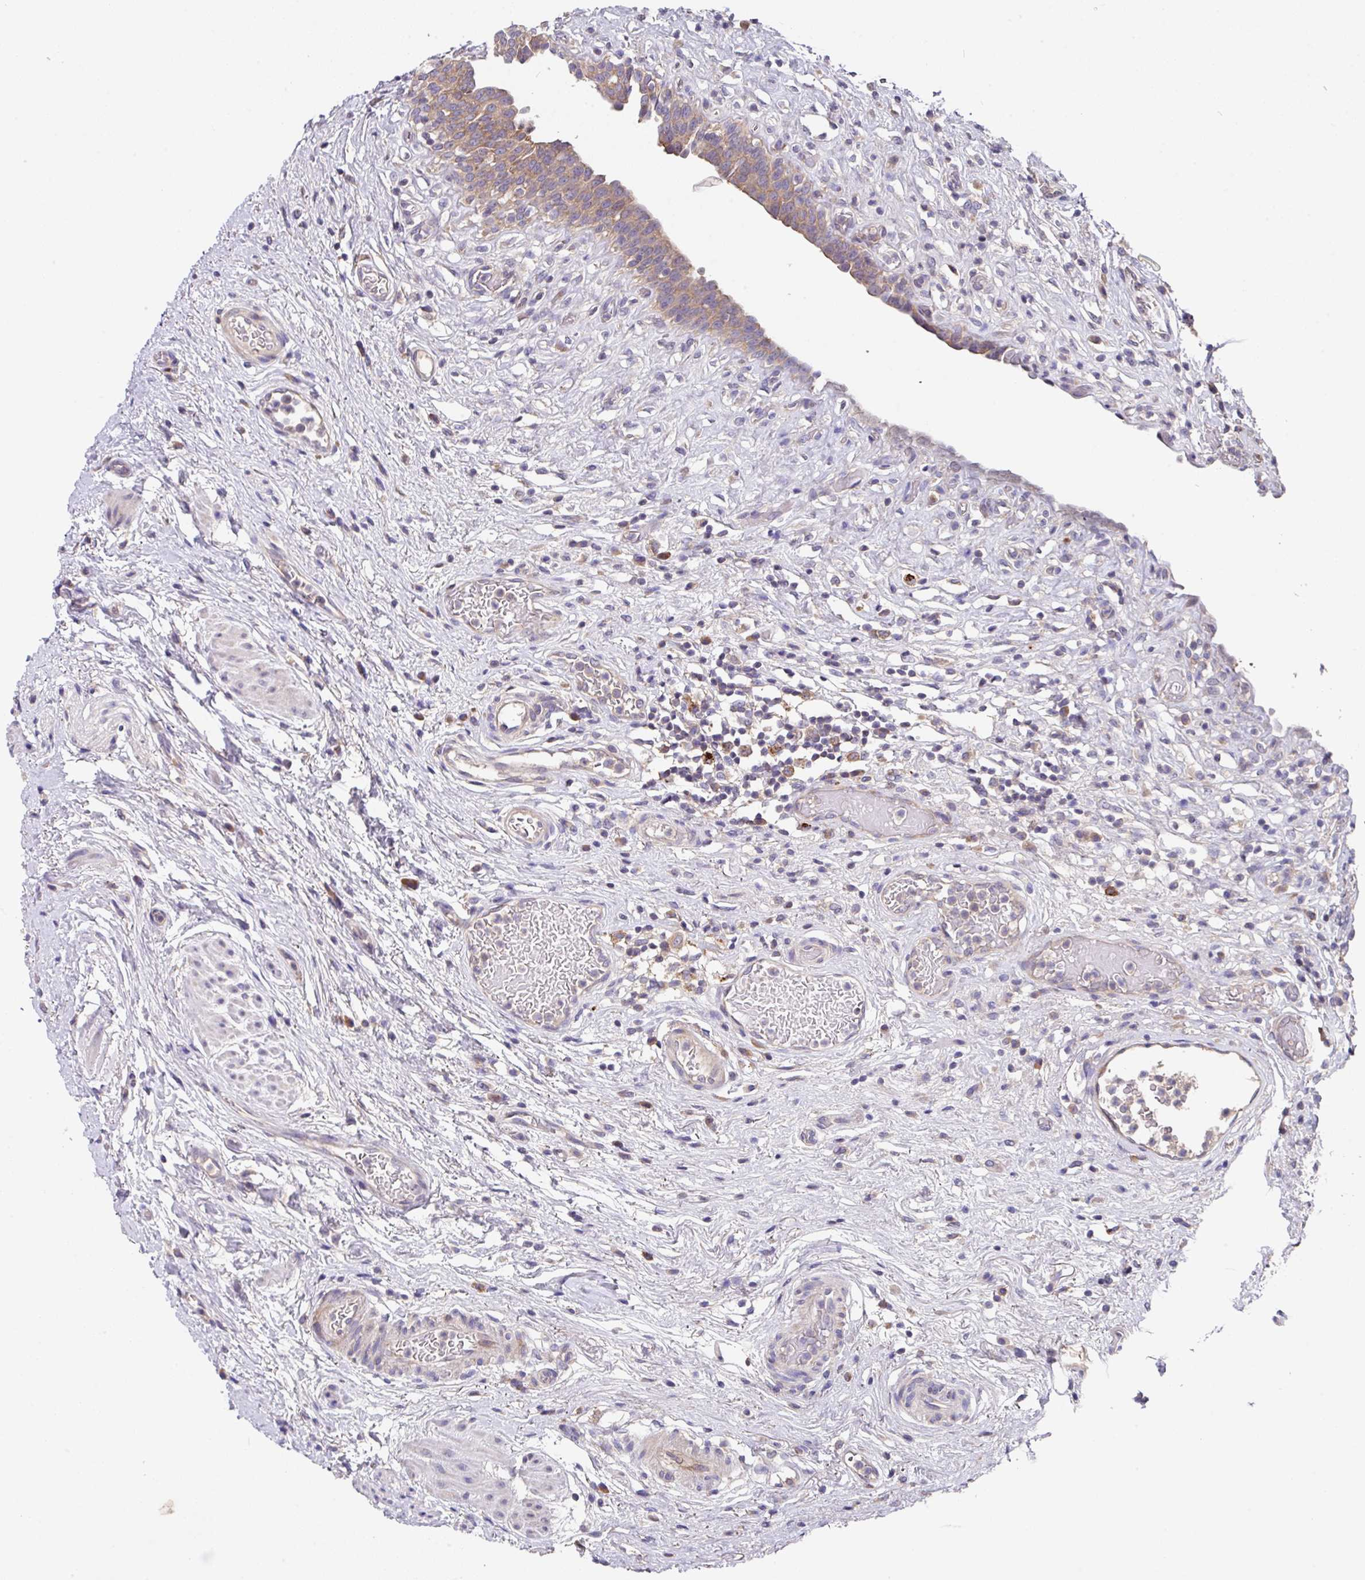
{"staining": {"intensity": "moderate", "quantity": ">75%", "location": "cytoplasmic/membranous"}, "tissue": "urinary bladder", "cell_type": "Urothelial cells", "image_type": "normal", "snomed": [{"axis": "morphology", "description": "Normal tissue, NOS"}, {"axis": "topography", "description": "Urinary bladder"}], "caption": "Urinary bladder stained with IHC displays moderate cytoplasmic/membranous staining in approximately >75% of urothelial cells.", "gene": "EIF4B", "patient": {"sex": "male", "age": 71}}